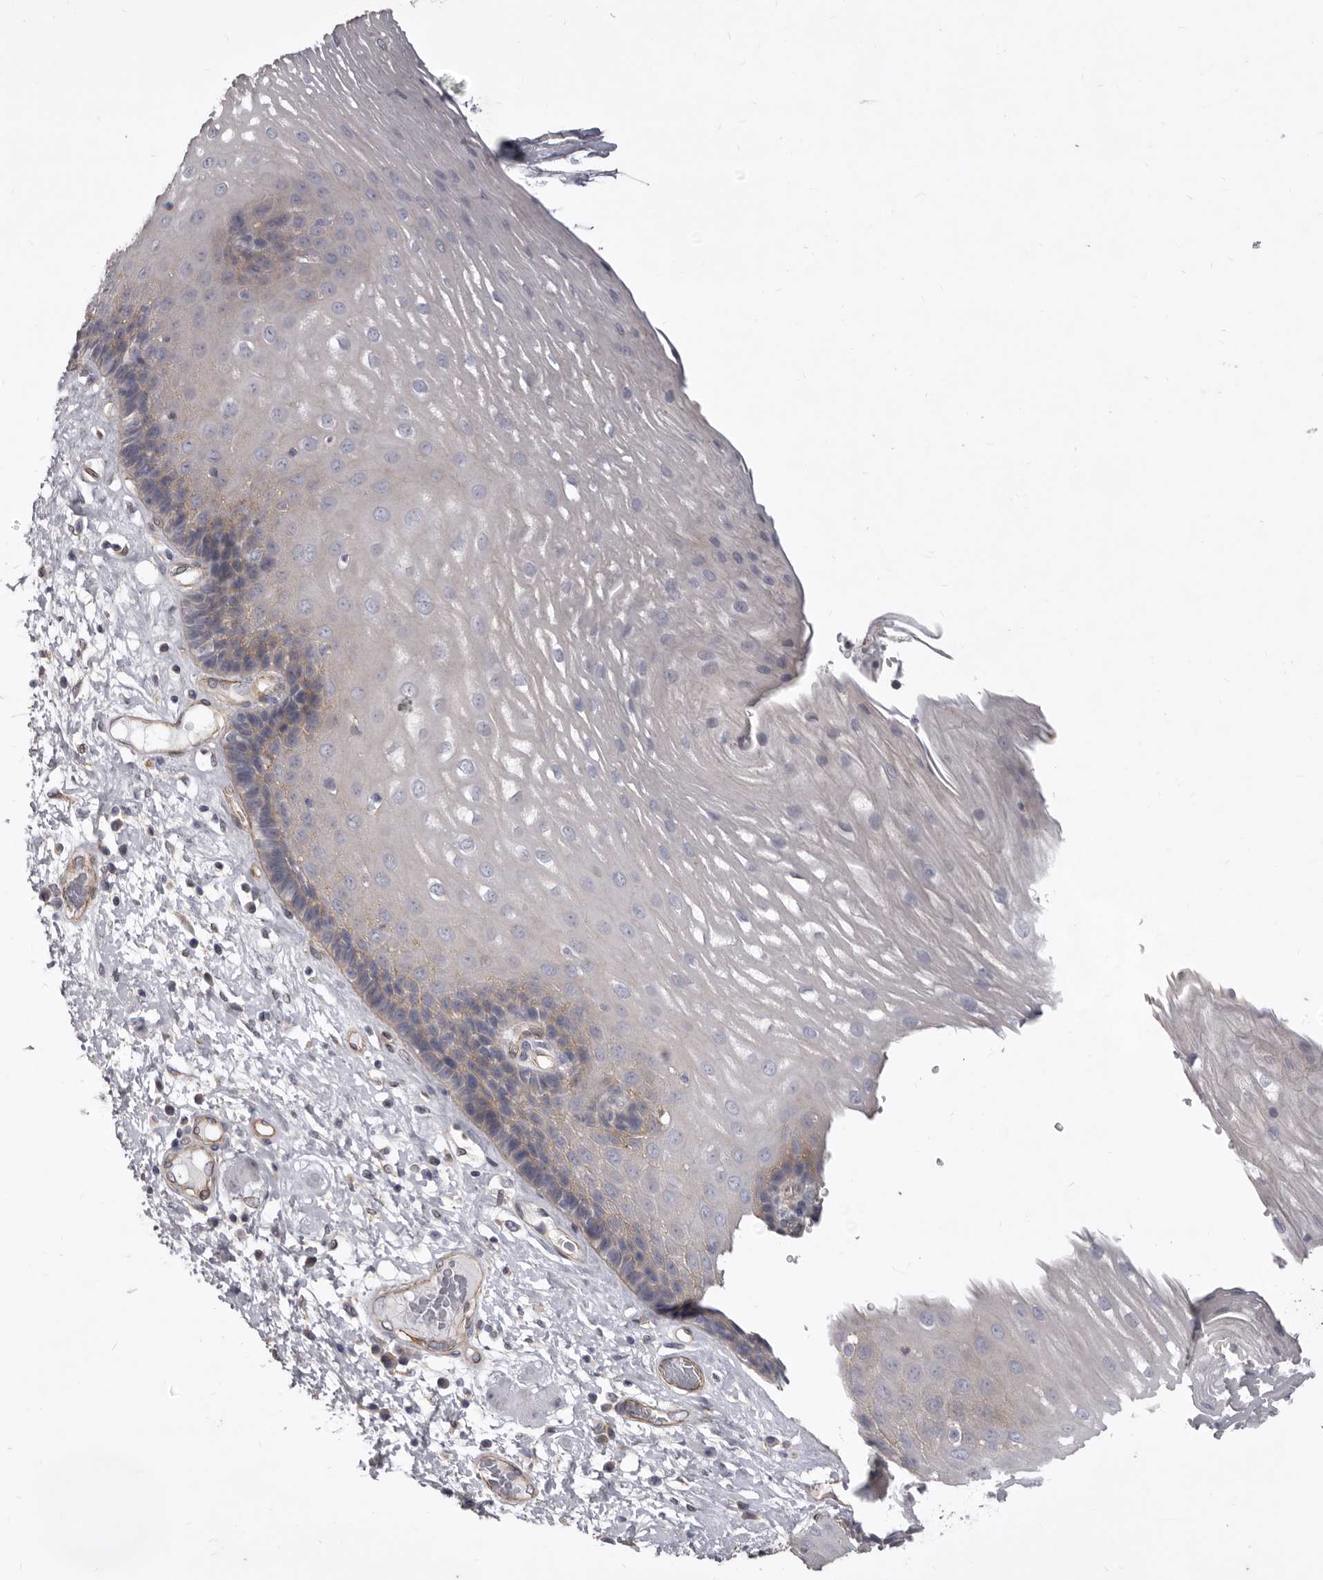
{"staining": {"intensity": "weak", "quantity": "<25%", "location": "cytoplasmic/membranous"}, "tissue": "esophagus", "cell_type": "Squamous epithelial cells", "image_type": "normal", "snomed": [{"axis": "morphology", "description": "Normal tissue, NOS"}, {"axis": "morphology", "description": "Adenocarcinoma, NOS"}, {"axis": "topography", "description": "Esophagus"}], "caption": "High magnification brightfield microscopy of unremarkable esophagus stained with DAB (brown) and counterstained with hematoxylin (blue): squamous epithelial cells show no significant positivity.", "gene": "P2RX6", "patient": {"sex": "male", "age": 62}}